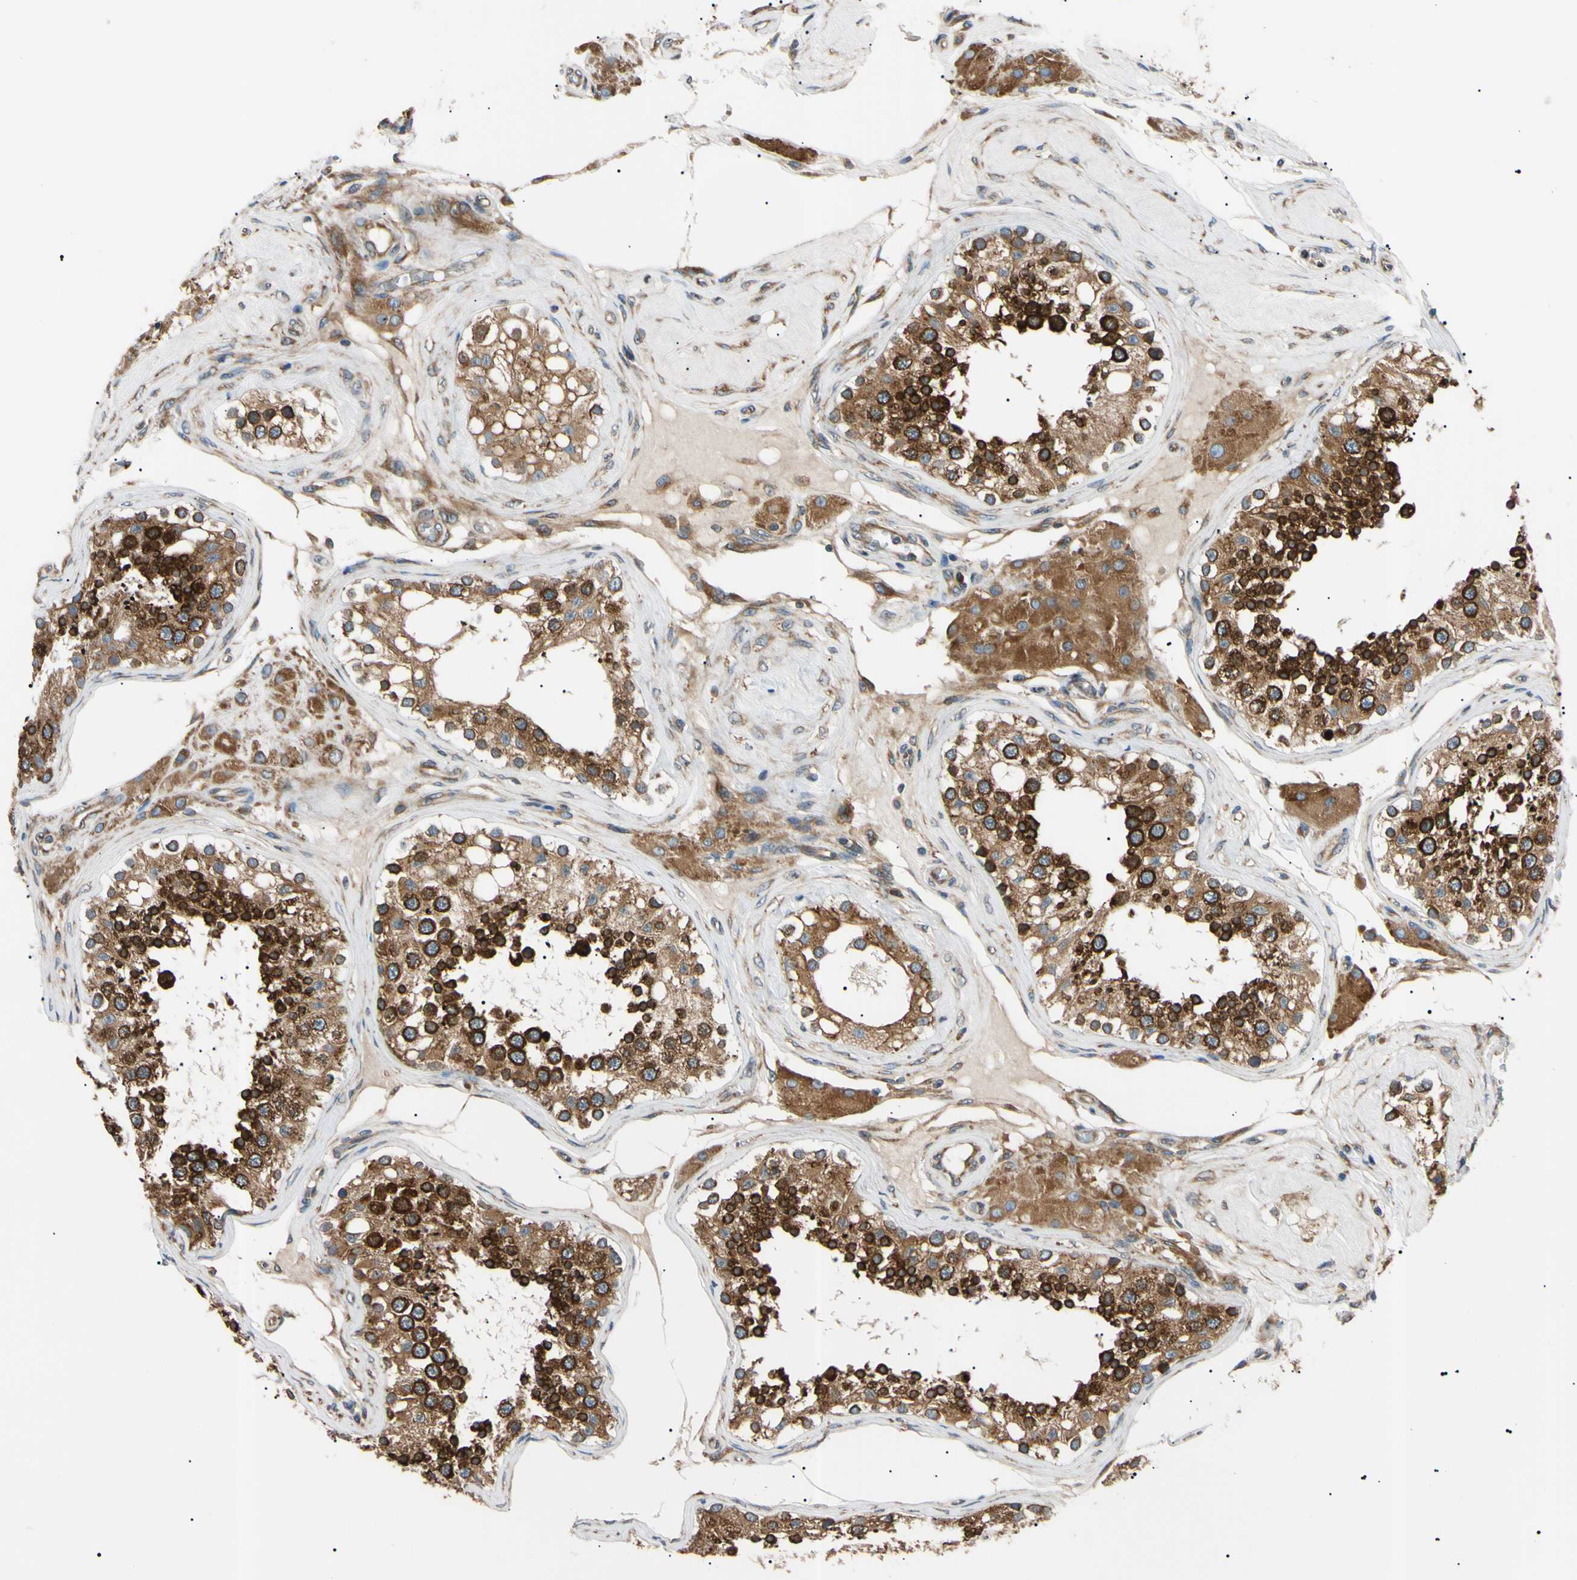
{"staining": {"intensity": "strong", "quantity": ">75%", "location": "cytoplasmic/membranous"}, "tissue": "testis", "cell_type": "Cells in seminiferous ducts", "image_type": "normal", "snomed": [{"axis": "morphology", "description": "Normal tissue, NOS"}, {"axis": "topography", "description": "Testis"}], "caption": "Immunohistochemistry (IHC) (DAB (3,3'-diaminobenzidine)) staining of benign human testis reveals strong cytoplasmic/membranous protein expression in approximately >75% of cells in seminiferous ducts.", "gene": "VAPA", "patient": {"sex": "male", "age": 68}}